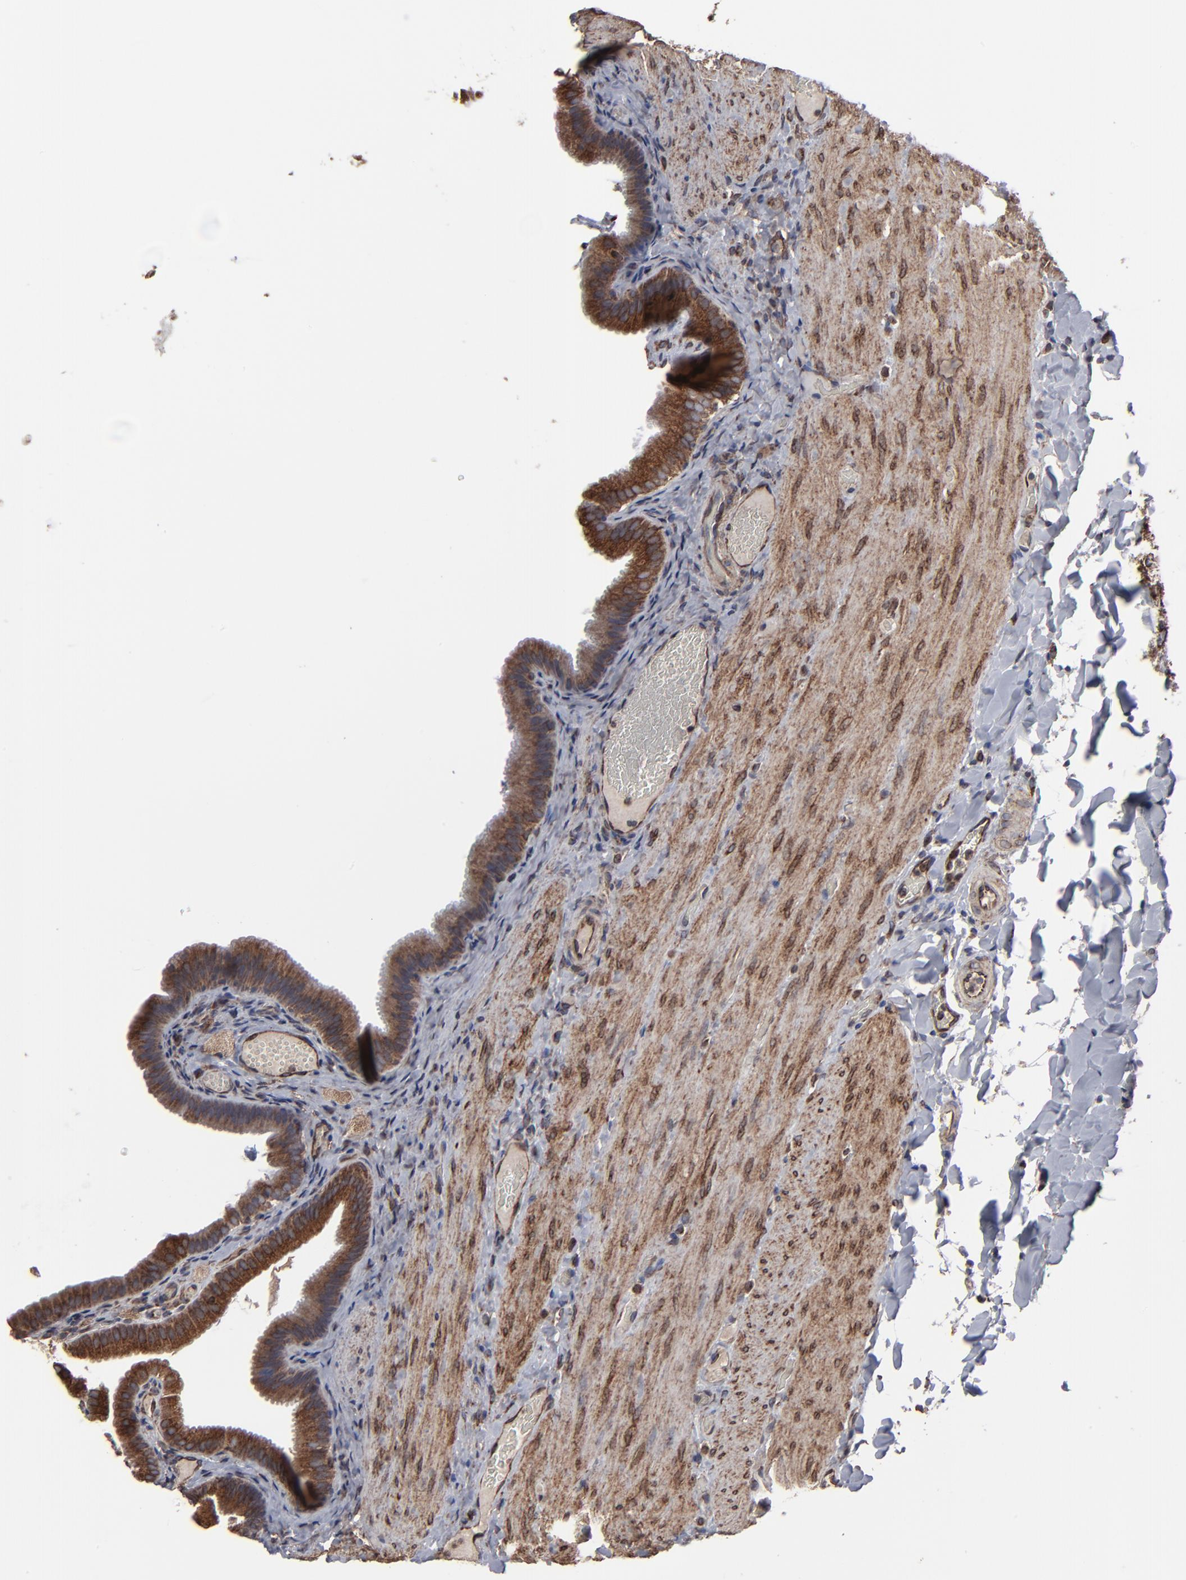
{"staining": {"intensity": "moderate", "quantity": ">75%", "location": "cytoplasmic/membranous"}, "tissue": "gallbladder", "cell_type": "Glandular cells", "image_type": "normal", "snomed": [{"axis": "morphology", "description": "Normal tissue, NOS"}, {"axis": "topography", "description": "Gallbladder"}], "caption": "Protein expression analysis of benign human gallbladder reveals moderate cytoplasmic/membranous staining in about >75% of glandular cells.", "gene": "CNIH1", "patient": {"sex": "female", "age": 24}}